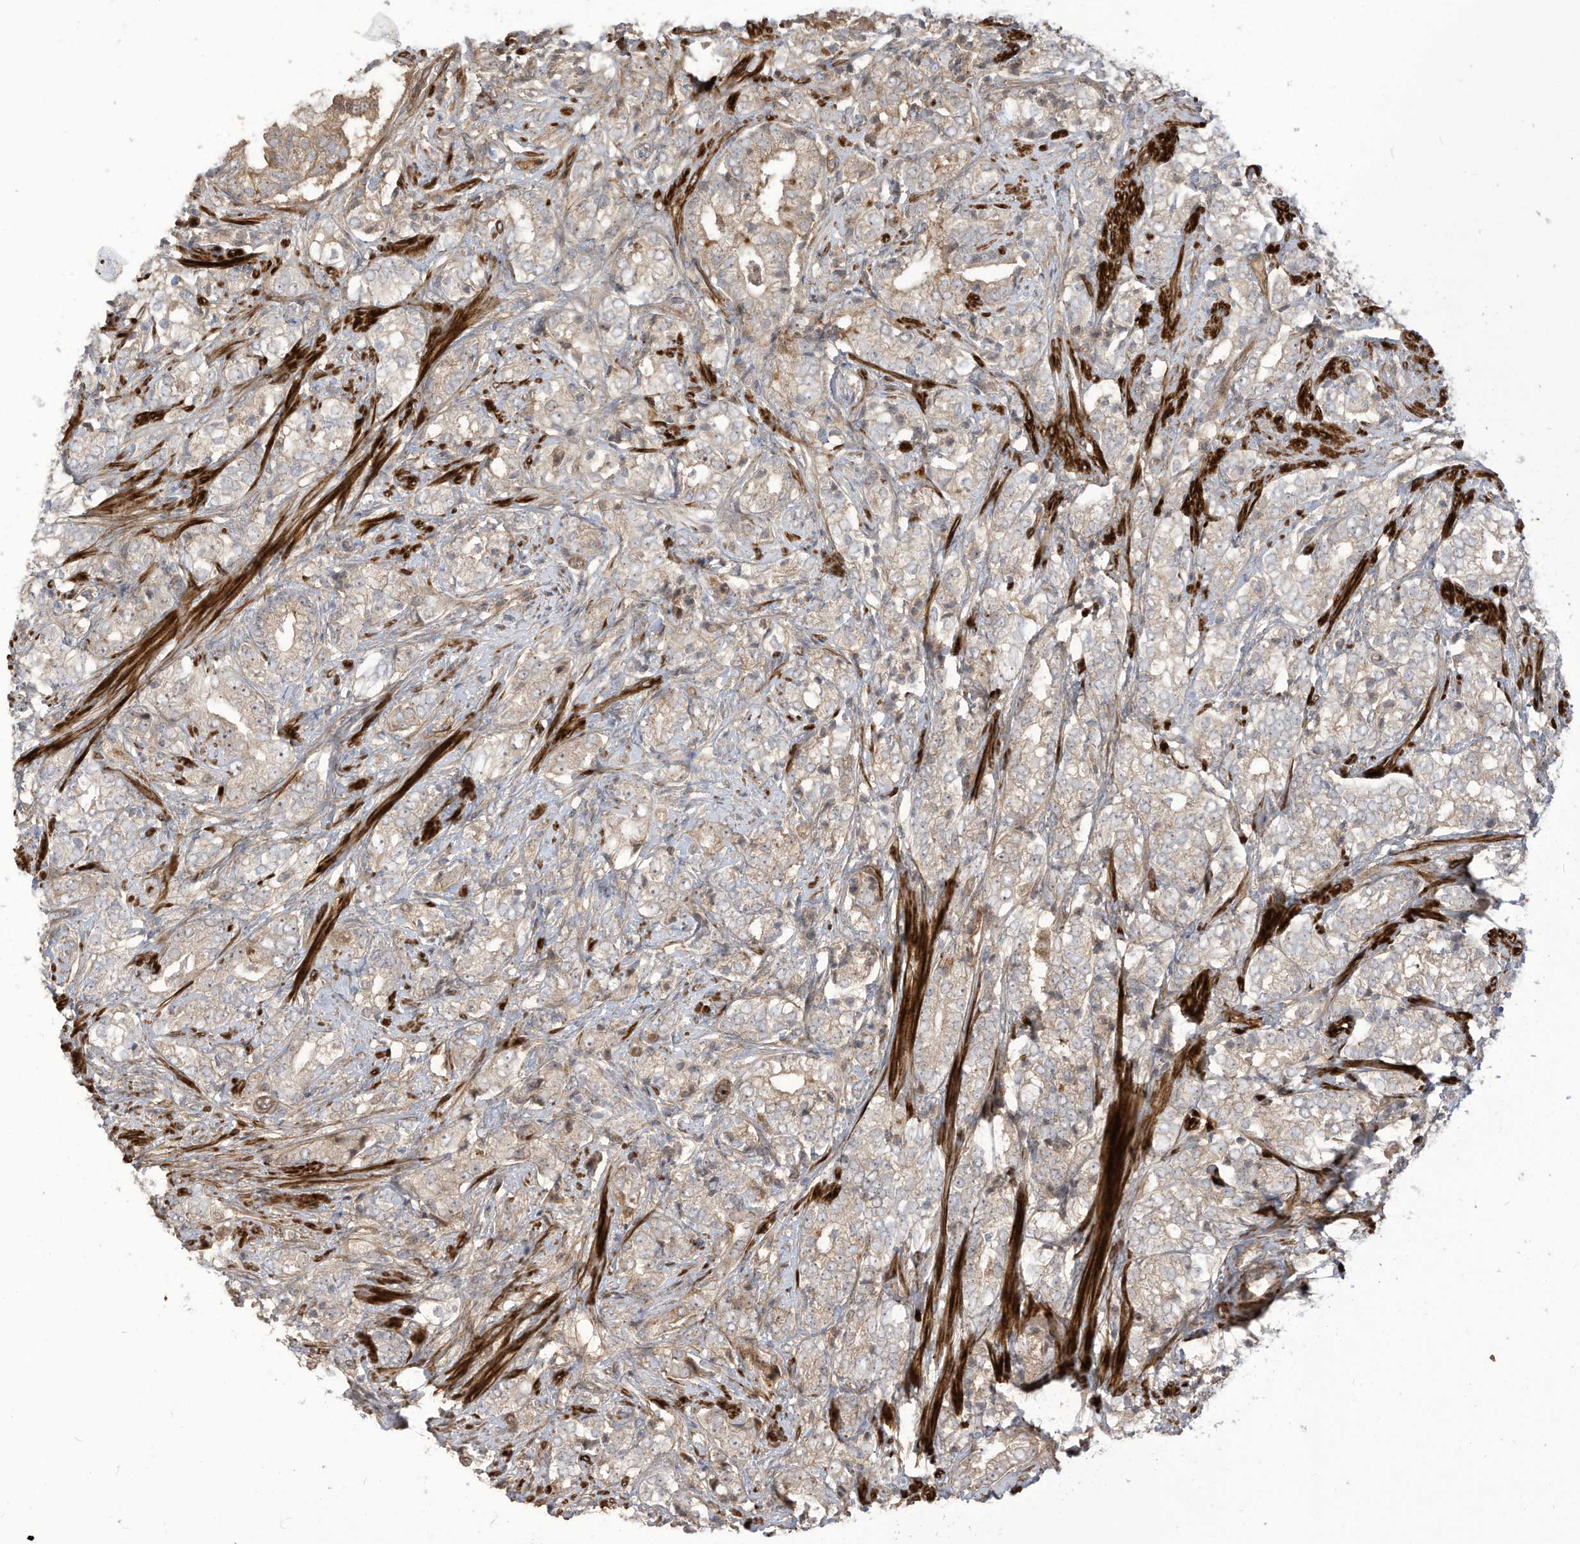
{"staining": {"intensity": "weak", "quantity": "25%-75%", "location": "cytoplasmic/membranous"}, "tissue": "prostate cancer", "cell_type": "Tumor cells", "image_type": "cancer", "snomed": [{"axis": "morphology", "description": "Adenocarcinoma, High grade"}, {"axis": "topography", "description": "Prostate"}], "caption": "This histopathology image displays immunohistochemistry (IHC) staining of human prostate cancer (high-grade adenocarcinoma), with low weak cytoplasmic/membranous staining in about 25%-75% of tumor cells.", "gene": "ENTR1", "patient": {"sex": "male", "age": 69}}